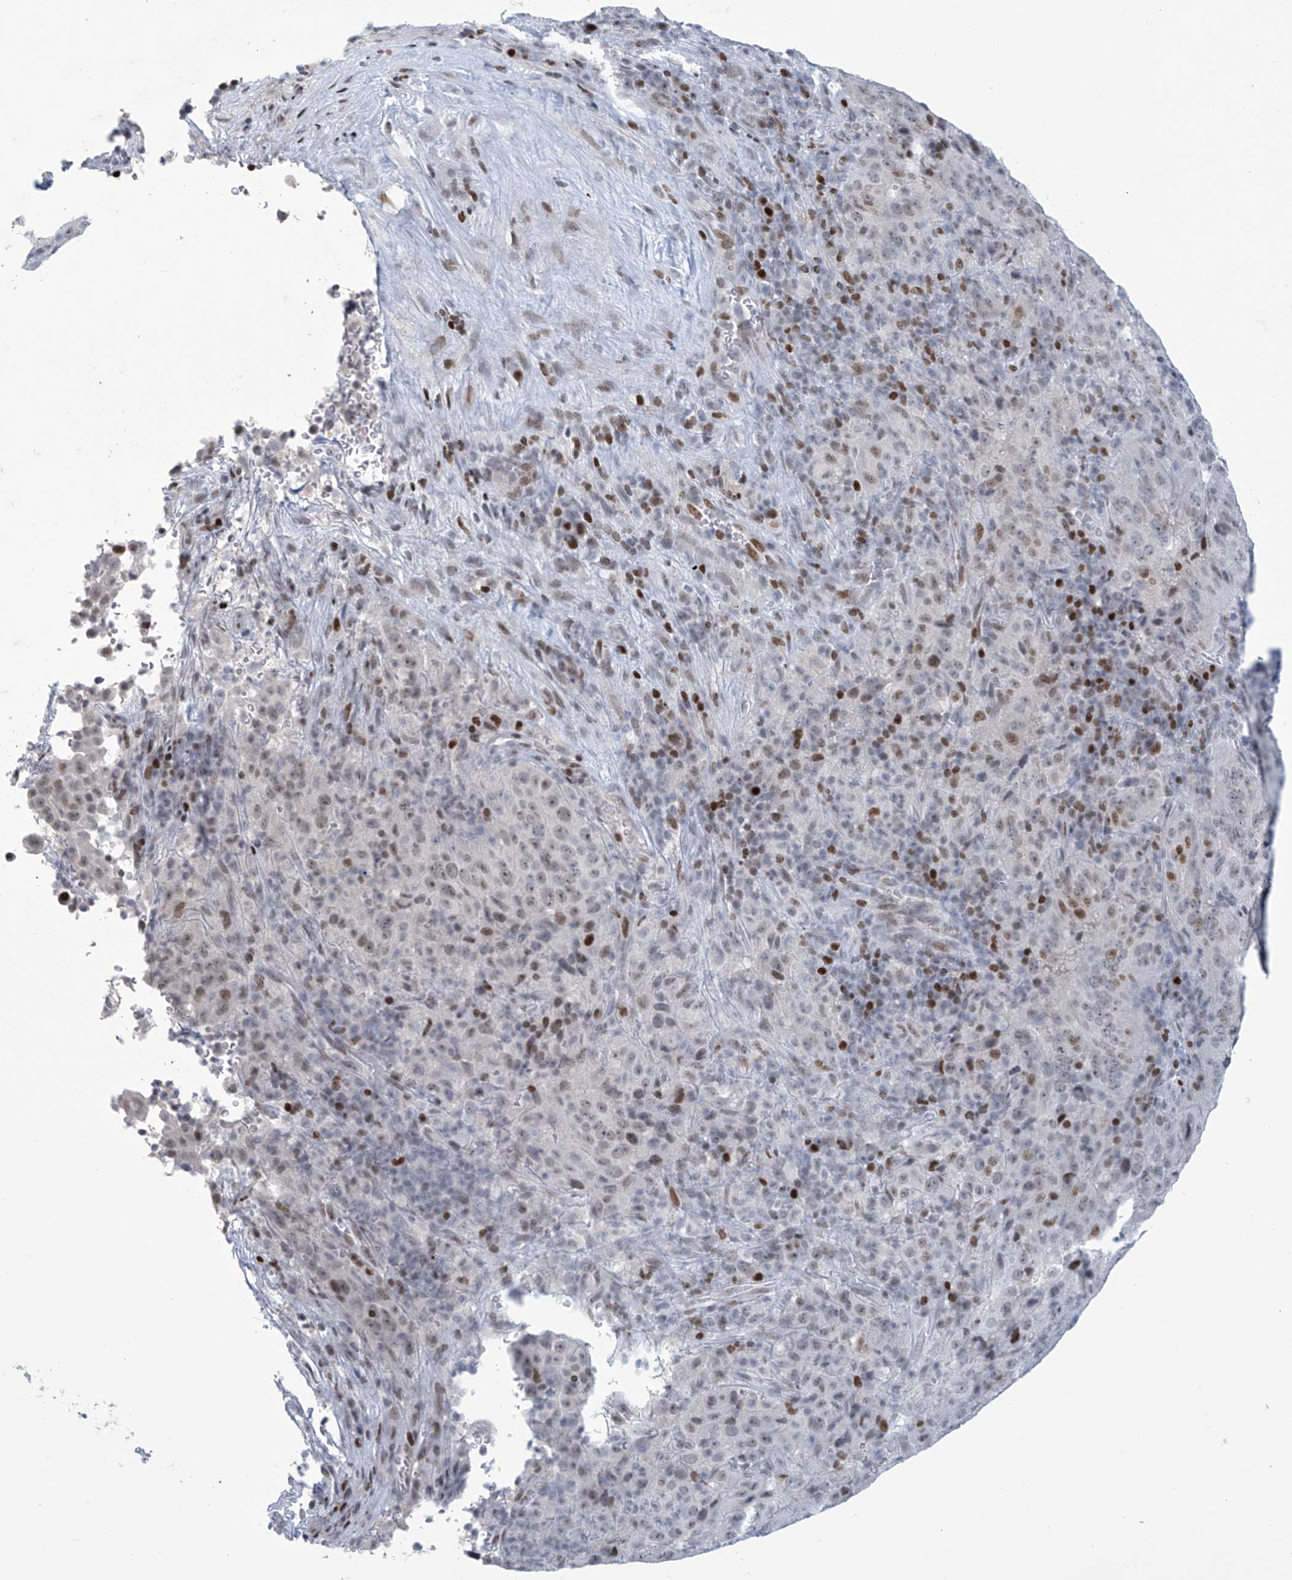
{"staining": {"intensity": "moderate", "quantity": "<25%", "location": "nuclear"}, "tissue": "pancreatic cancer", "cell_type": "Tumor cells", "image_type": "cancer", "snomed": [{"axis": "morphology", "description": "Adenocarcinoma, NOS"}, {"axis": "topography", "description": "Pancreas"}], "caption": "Pancreatic cancer (adenocarcinoma) was stained to show a protein in brown. There is low levels of moderate nuclear staining in about <25% of tumor cells.", "gene": "RFX7", "patient": {"sex": "male", "age": 63}}